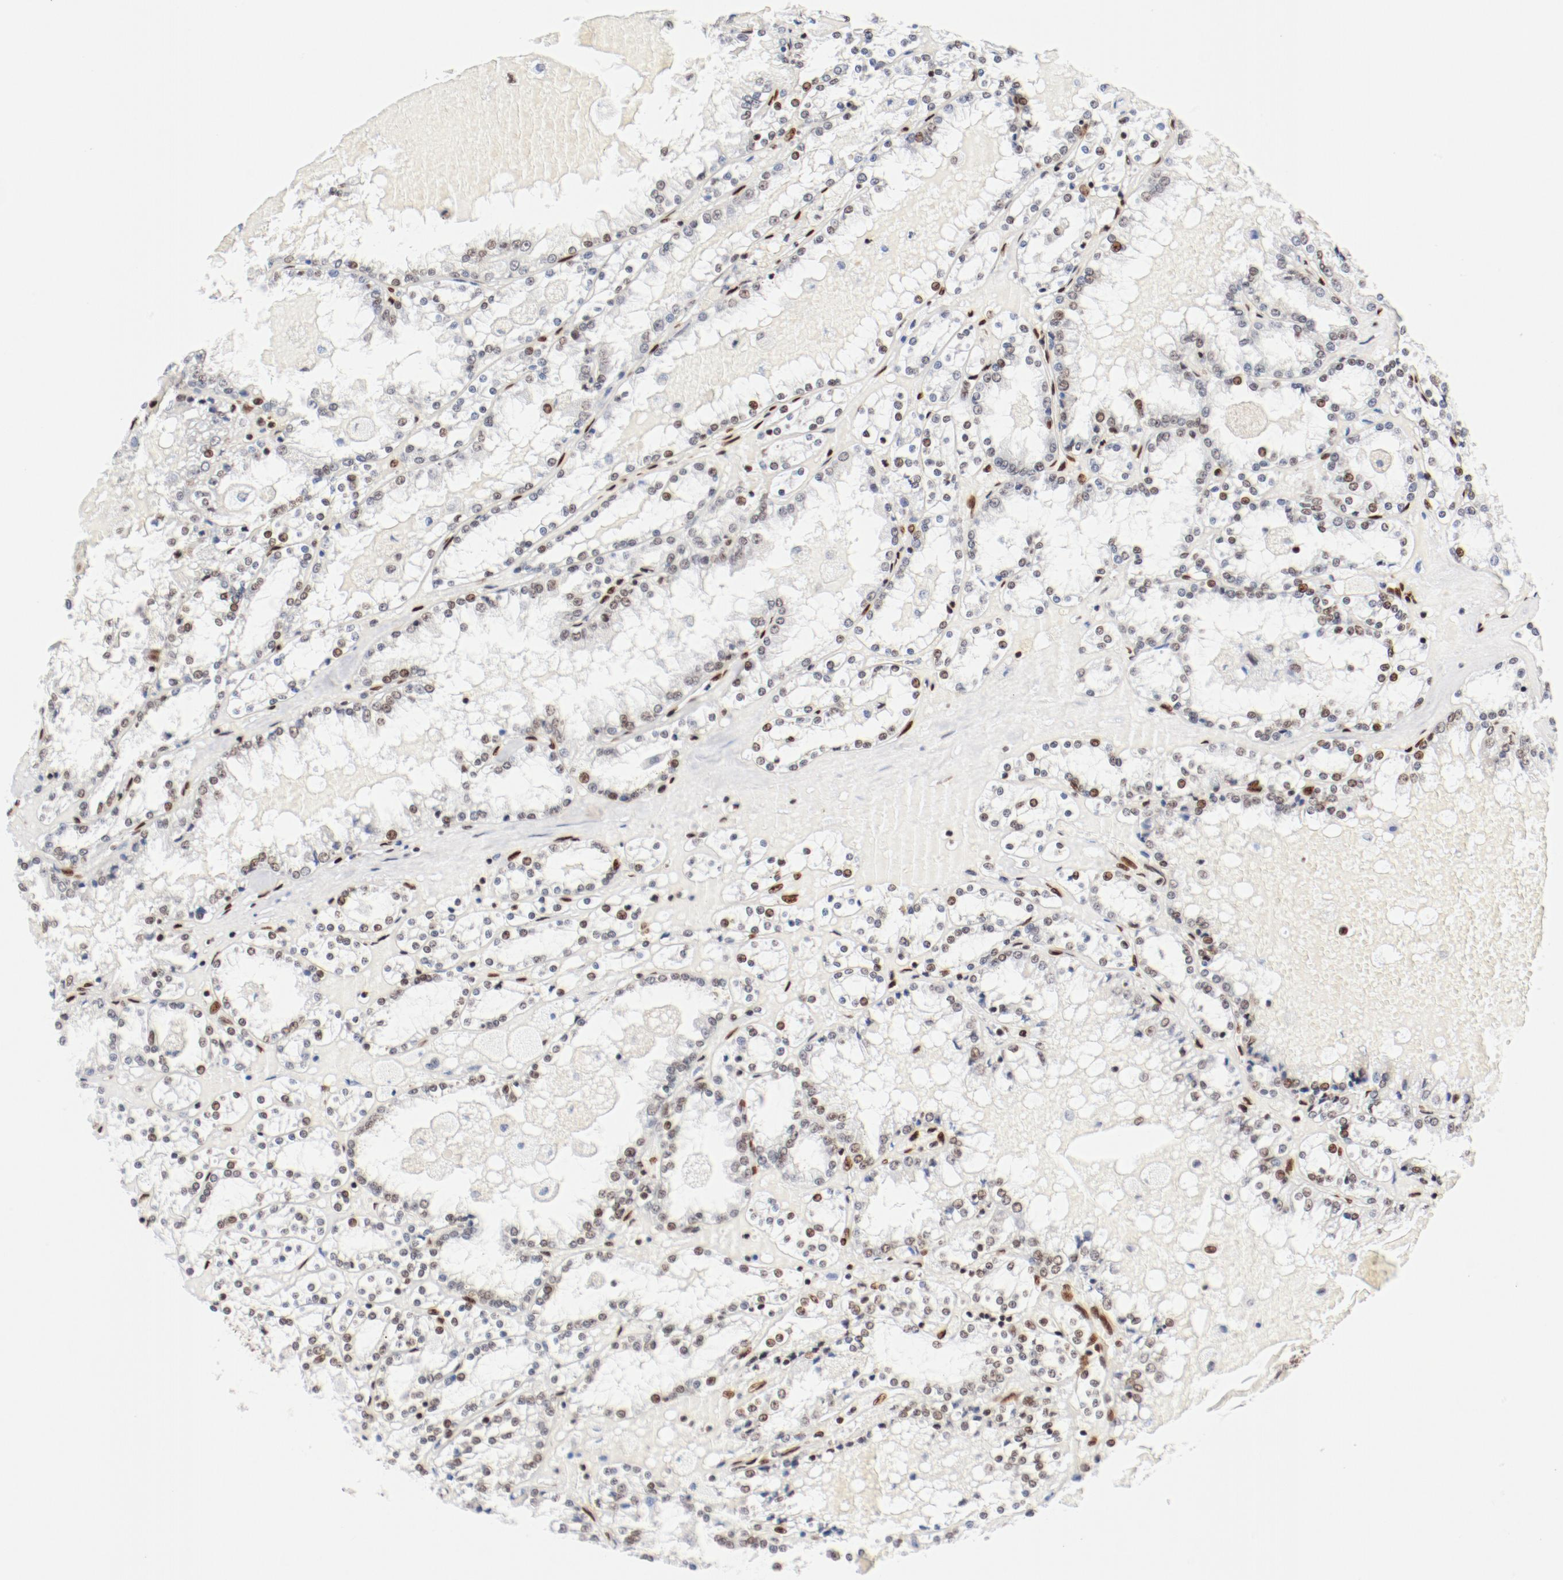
{"staining": {"intensity": "moderate", "quantity": "25%-75%", "location": "nuclear"}, "tissue": "renal cancer", "cell_type": "Tumor cells", "image_type": "cancer", "snomed": [{"axis": "morphology", "description": "Adenocarcinoma, NOS"}, {"axis": "topography", "description": "Kidney"}], "caption": "IHC micrograph of neoplastic tissue: human renal cancer (adenocarcinoma) stained using IHC demonstrates medium levels of moderate protein expression localized specifically in the nuclear of tumor cells, appearing as a nuclear brown color.", "gene": "CTBP1", "patient": {"sex": "female", "age": 56}}